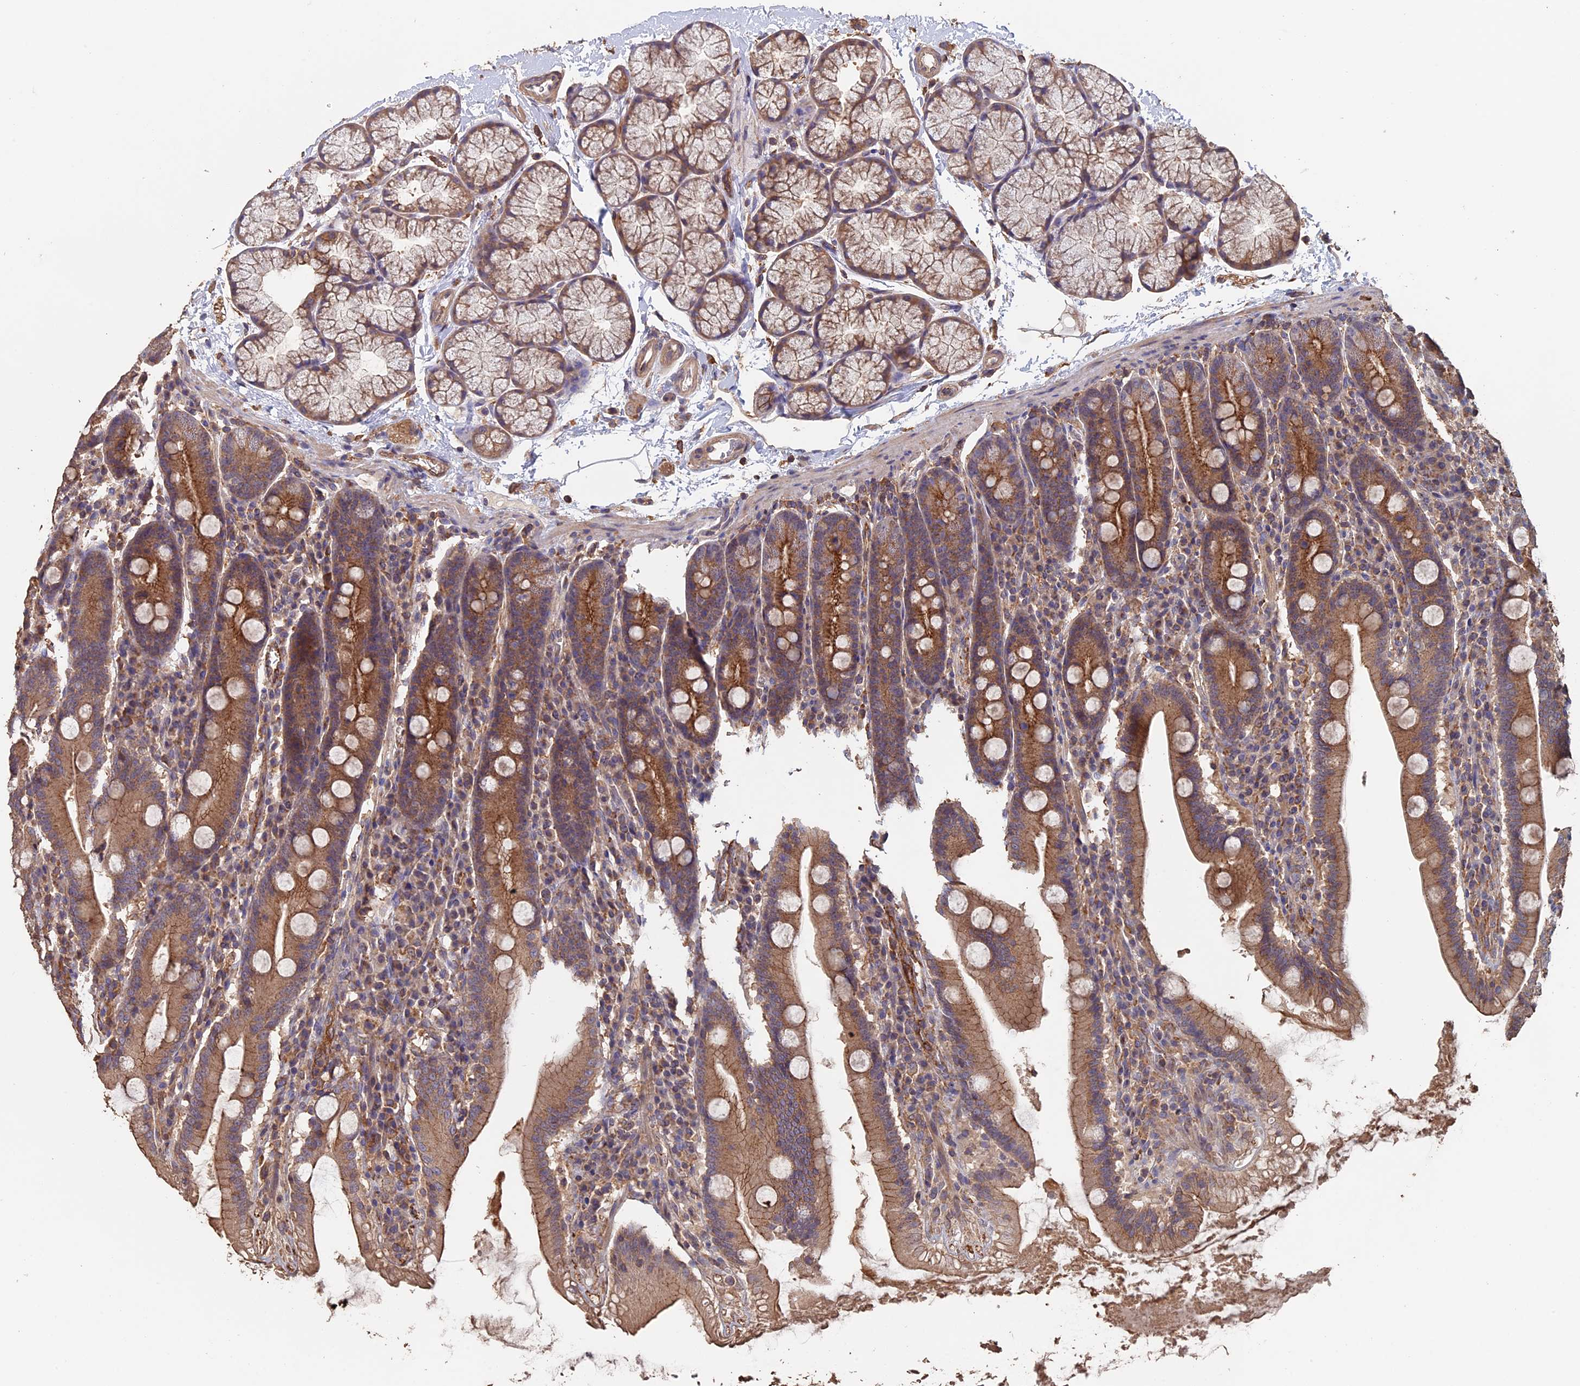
{"staining": {"intensity": "moderate", "quantity": ">75%", "location": "cytoplasmic/membranous"}, "tissue": "duodenum", "cell_type": "Glandular cells", "image_type": "normal", "snomed": [{"axis": "morphology", "description": "Normal tissue, NOS"}, {"axis": "topography", "description": "Duodenum"}], "caption": "Immunohistochemistry (IHC) image of unremarkable duodenum: human duodenum stained using IHC exhibits medium levels of moderate protein expression localized specifically in the cytoplasmic/membranous of glandular cells, appearing as a cytoplasmic/membranous brown color.", "gene": "PIGQ", "patient": {"sex": "male", "age": 35}}